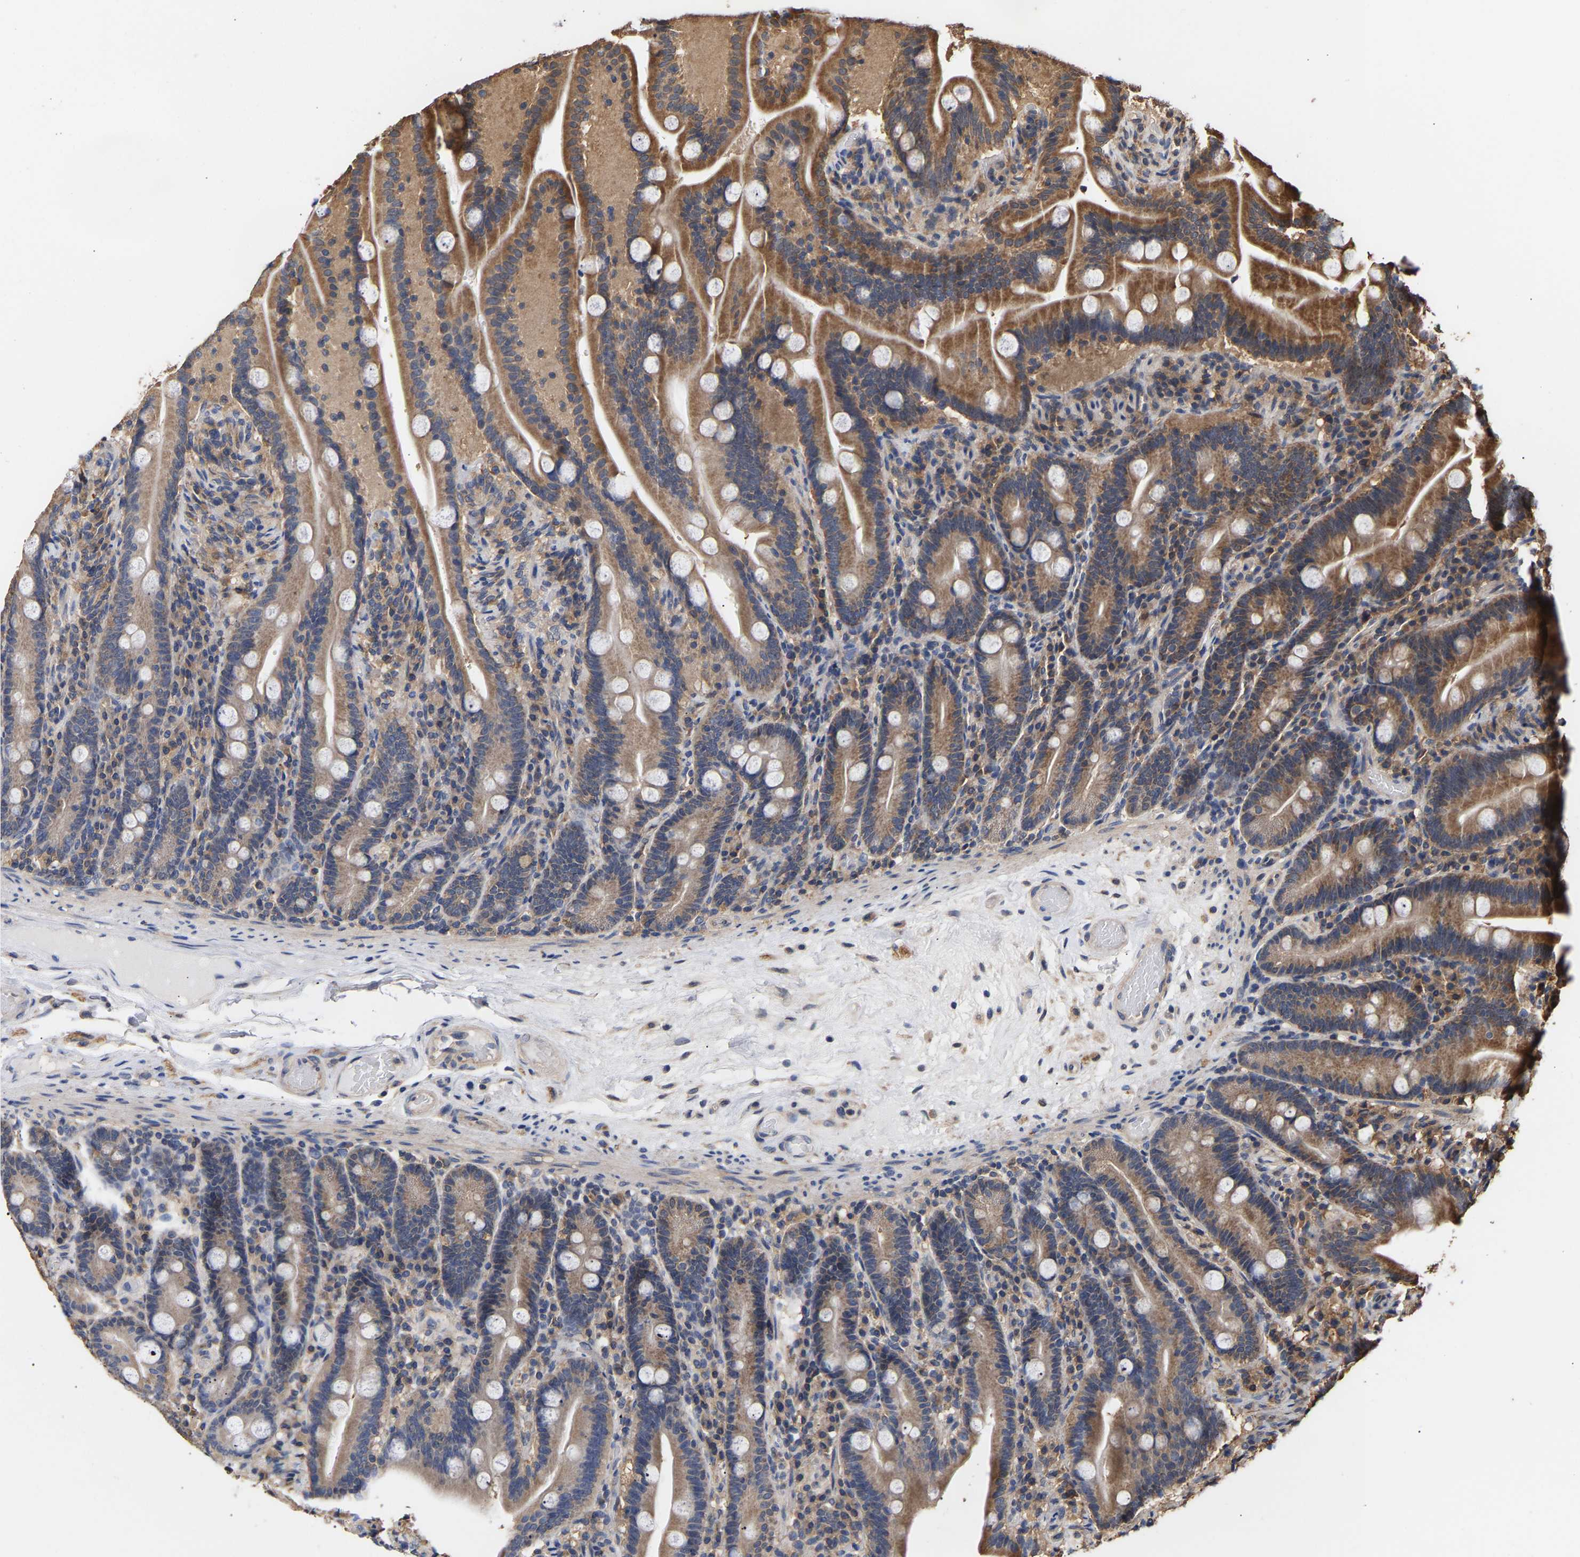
{"staining": {"intensity": "moderate", "quantity": ">75%", "location": "cytoplasmic/membranous"}, "tissue": "duodenum", "cell_type": "Glandular cells", "image_type": "normal", "snomed": [{"axis": "morphology", "description": "Normal tissue, NOS"}, {"axis": "topography", "description": "Duodenum"}], "caption": "Duodenum stained with a protein marker exhibits moderate staining in glandular cells.", "gene": "ZNF26", "patient": {"sex": "male", "age": 54}}